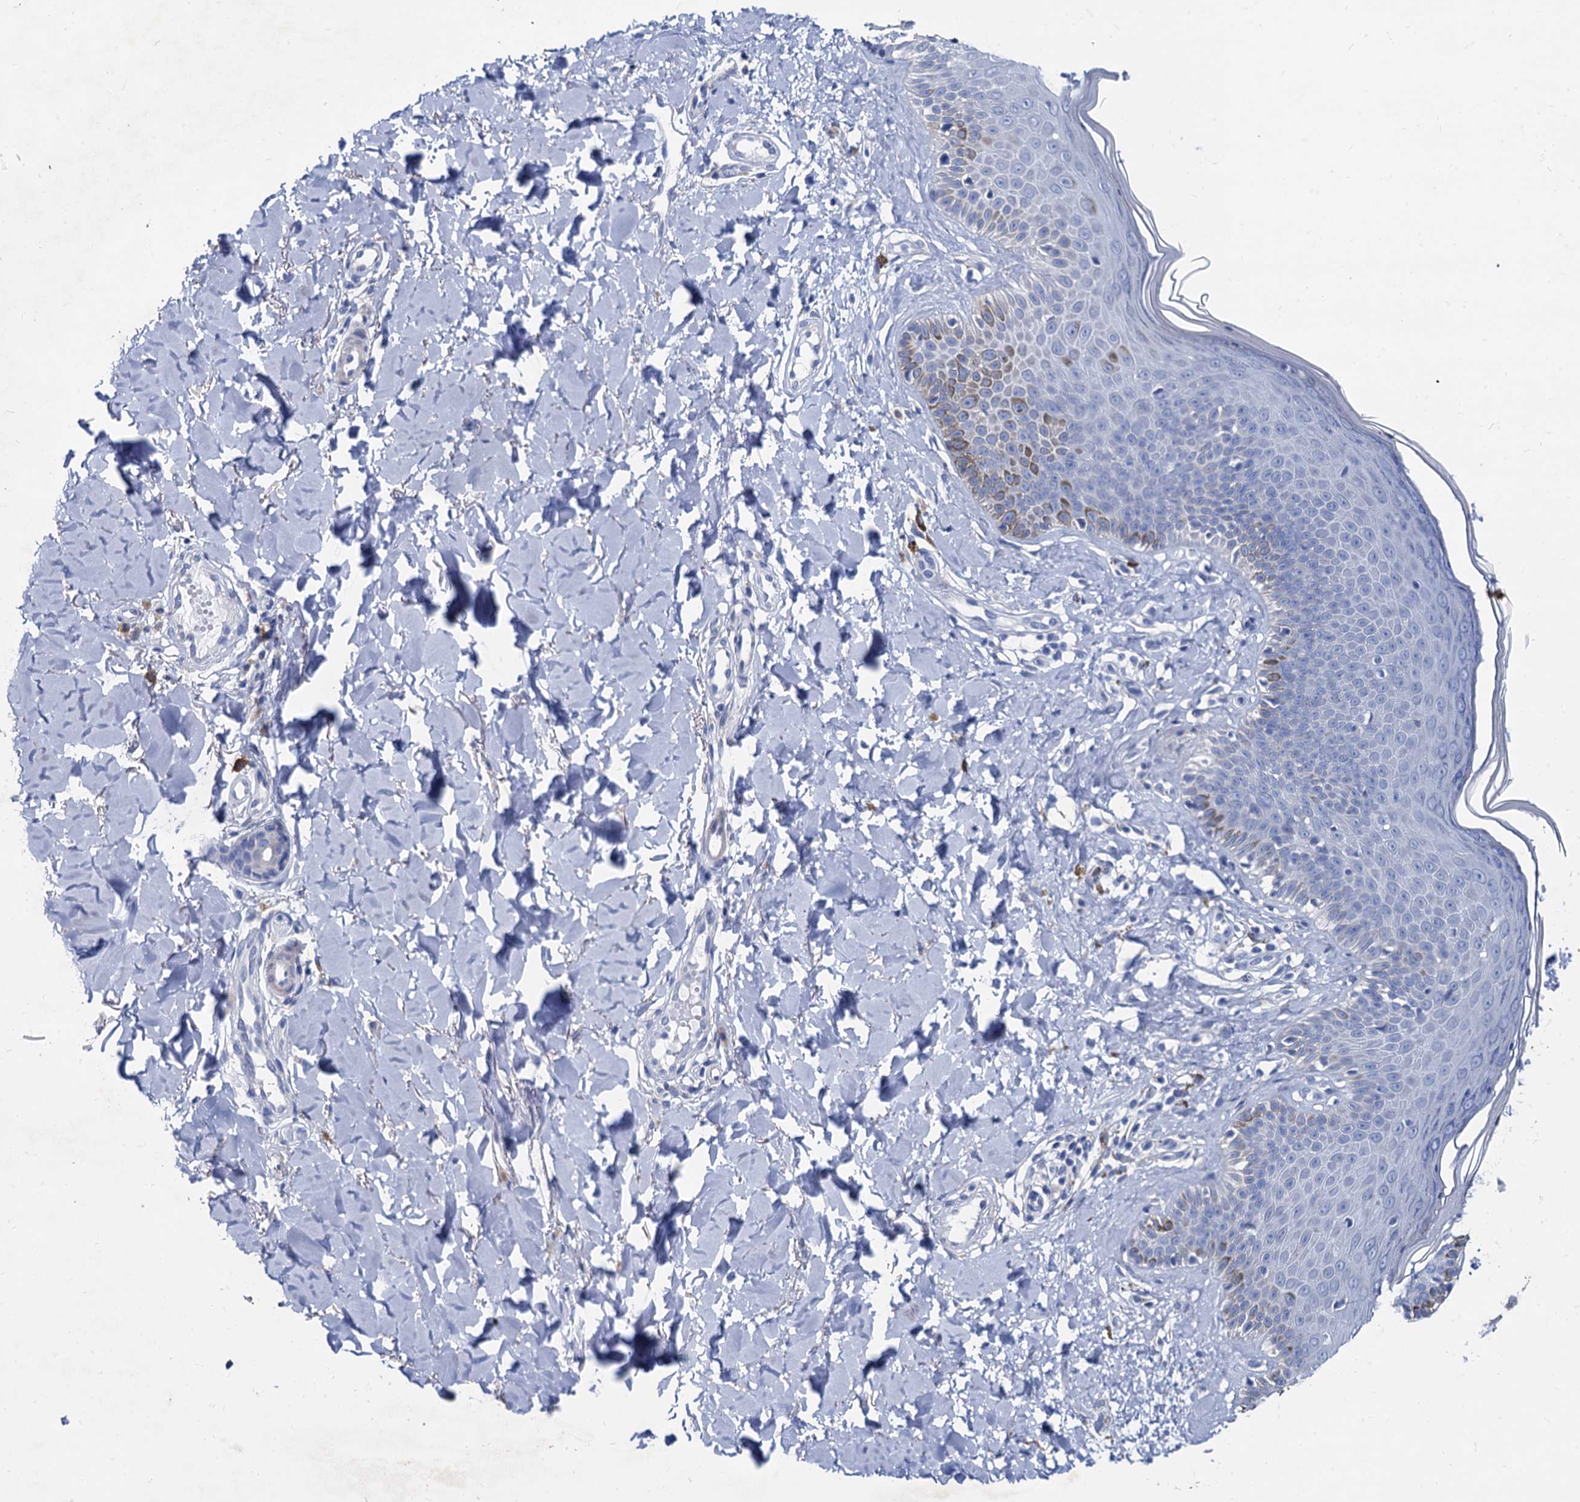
{"staining": {"intensity": "negative", "quantity": "none", "location": "none"}, "tissue": "skin", "cell_type": "Fibroblasts", "image_type": "normal", "snomed": [{"axis": "morphology", "description": "Normal tissue, NOS"}, {"axis": "topography", "description": "Skin"}], "caption": "This histopathology image is of unremarkable skin stained with immunohistochemistry to label a protein in brown with the nuclei are counter-stained blue. There is no staining in fibroblasts.", "gene": "FOXR2", "patient": {"sex": "male", "age": 52}}